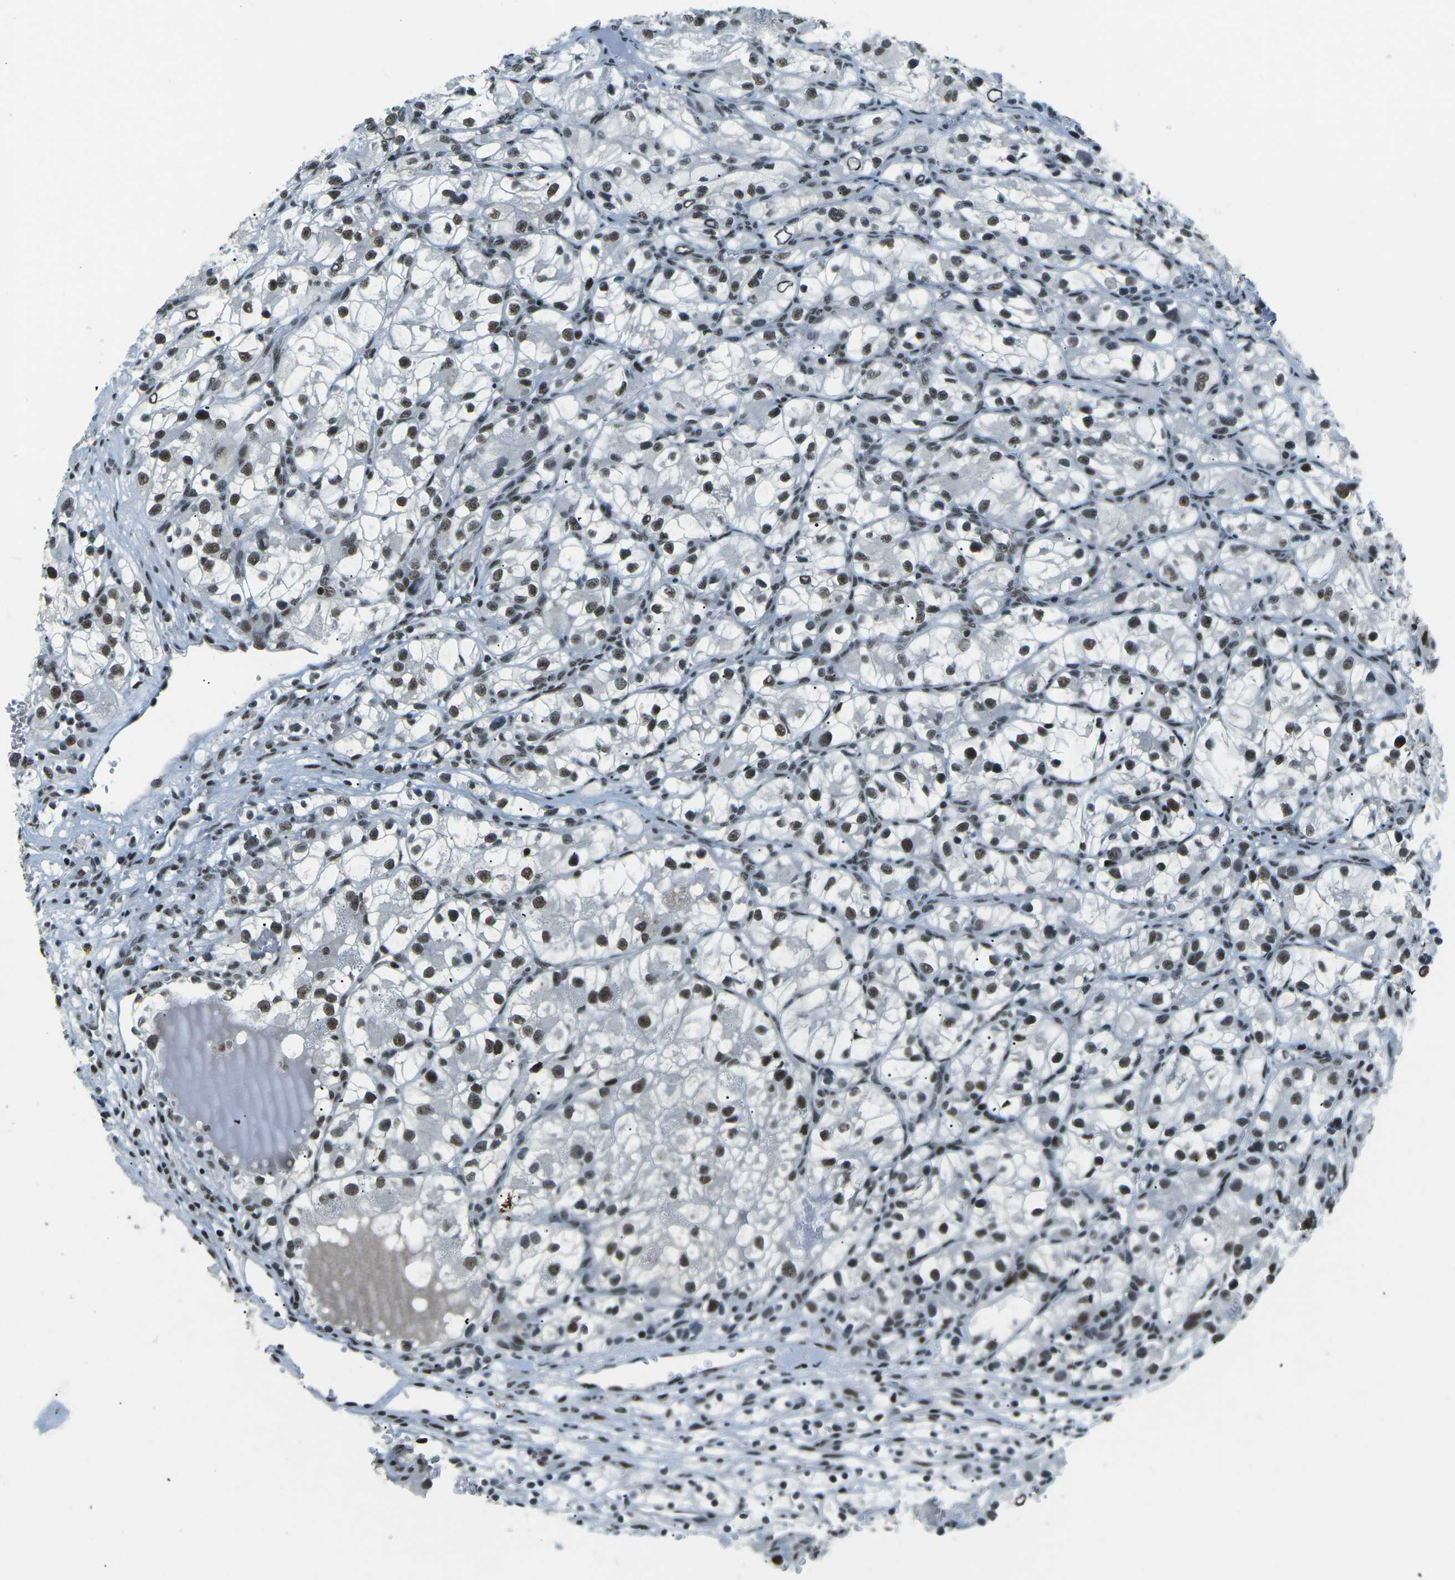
{"staining": {"intensity": "strong", "quantity": ">75%", "location": "nuclear"}, "tissue": "renal cancer", "cell_type": "Tumor cells", "image_type": "cancer", "snomed": [{"axis": "morphology", "description": "Adenocarcinoma, NOS"}, {"axis": "topography", "description": "Kidney"}], "caption": "Brown immunohistochemical staining in renal adenocarcinoma displays strong nuclear expression in about >75% of tumor cells. (DAB IHC with brightfield microscopy, high magnification).", "gene": "RBL2", "patient": {"sex": "female", "age": 57}}